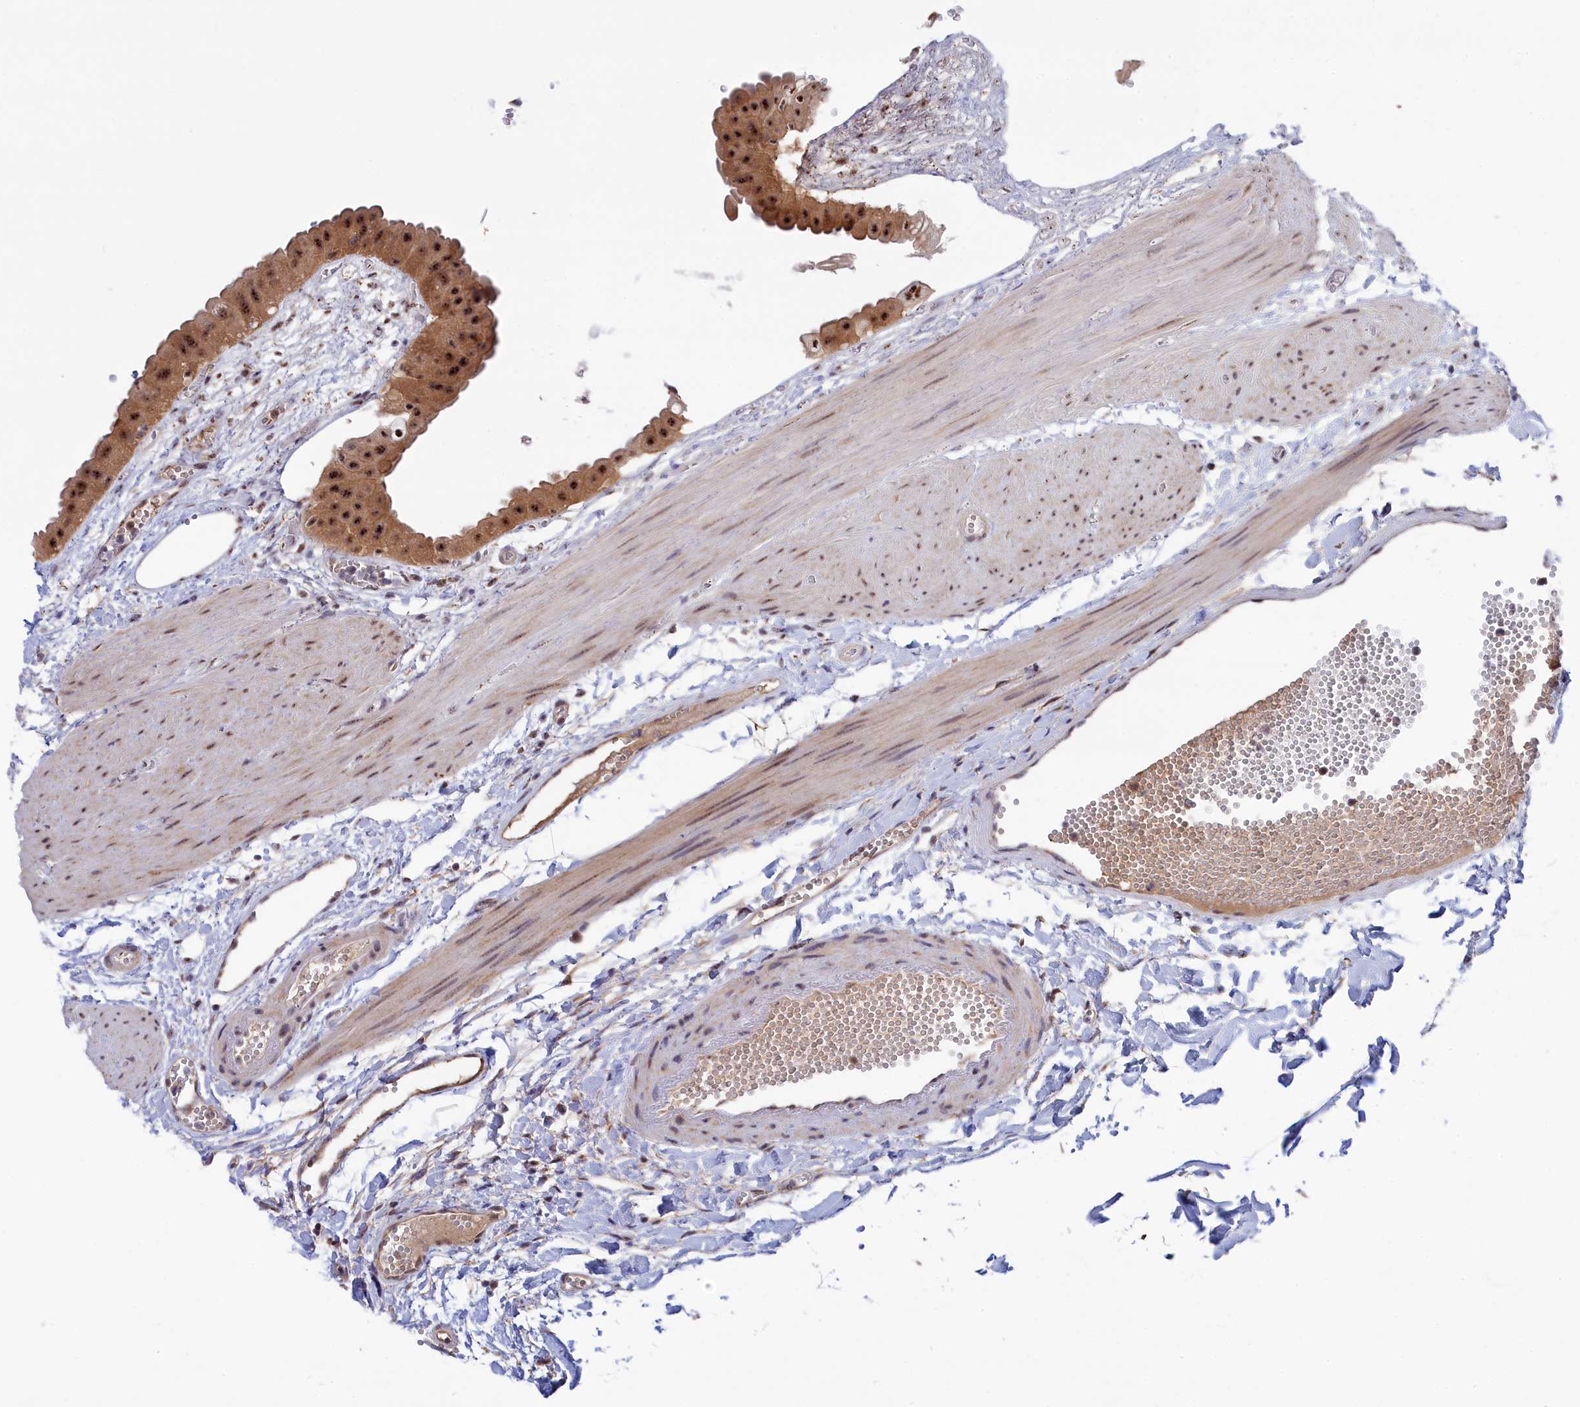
{"staining": {"intensity": "moderate", "quantity": ">75%", "location": "cytoplasmic/membranous,nuclear"}, "tissue": "gallbladder", "cell_type": "Glandular cells", "image_type": "normal", "snomed": [{"axis": "morphology", "description": "Normal tissue, NOS"}, {"axis": "topography", "description": "Gallbladder"}], "caption": "Immunohistochemistry of unremarkable human gallbladder demonstrates medium levels of moderate cytoplasmic/membranous,nuclear positivity in about >75% of glandular cells. (IHC, brightfield microscopy, high magnification).", "gene": "TAB1", "patient": {"sex": "female", "age": 64}}